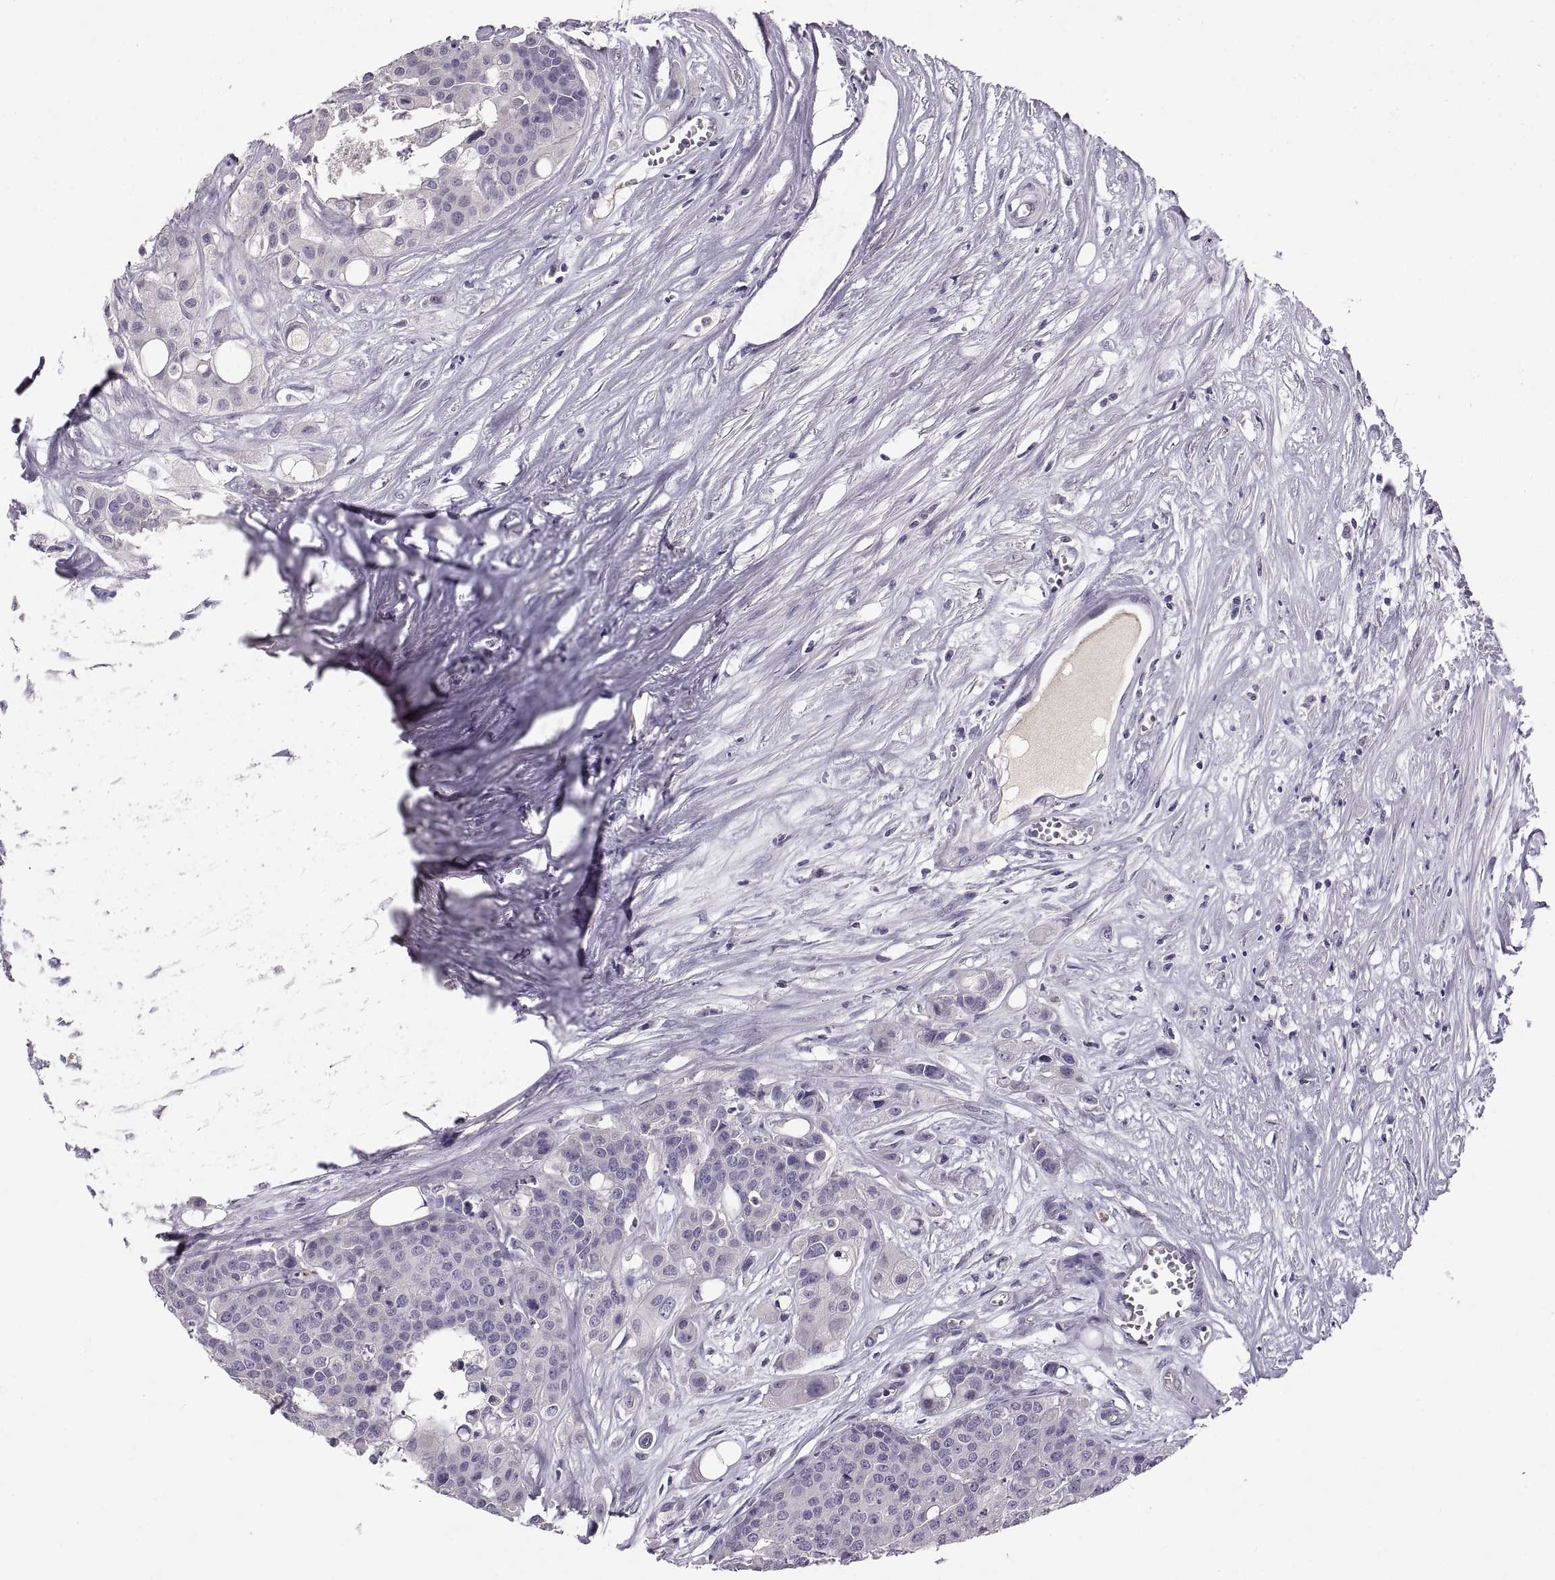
{"staining": {"intensity": "negative", "quantity": "none", "location": "none"}, "tissue": "carcinoid", "cell_type": "Tumor cells", "image_type": "cancer", "snomed": [{"axis": "morphology", "description": "Carcinoid, malignant, NOS"}, {"axis": "topography", "description": "Colon"}], "caption": "Tumor cells show no significant staining in carcinoid. The staining is performed using DAB brown chromogen with nuclei counter-stained in using hematoxylin.", "gene": "ADAM32", "patient": {"sex": "male", "age": 81}}